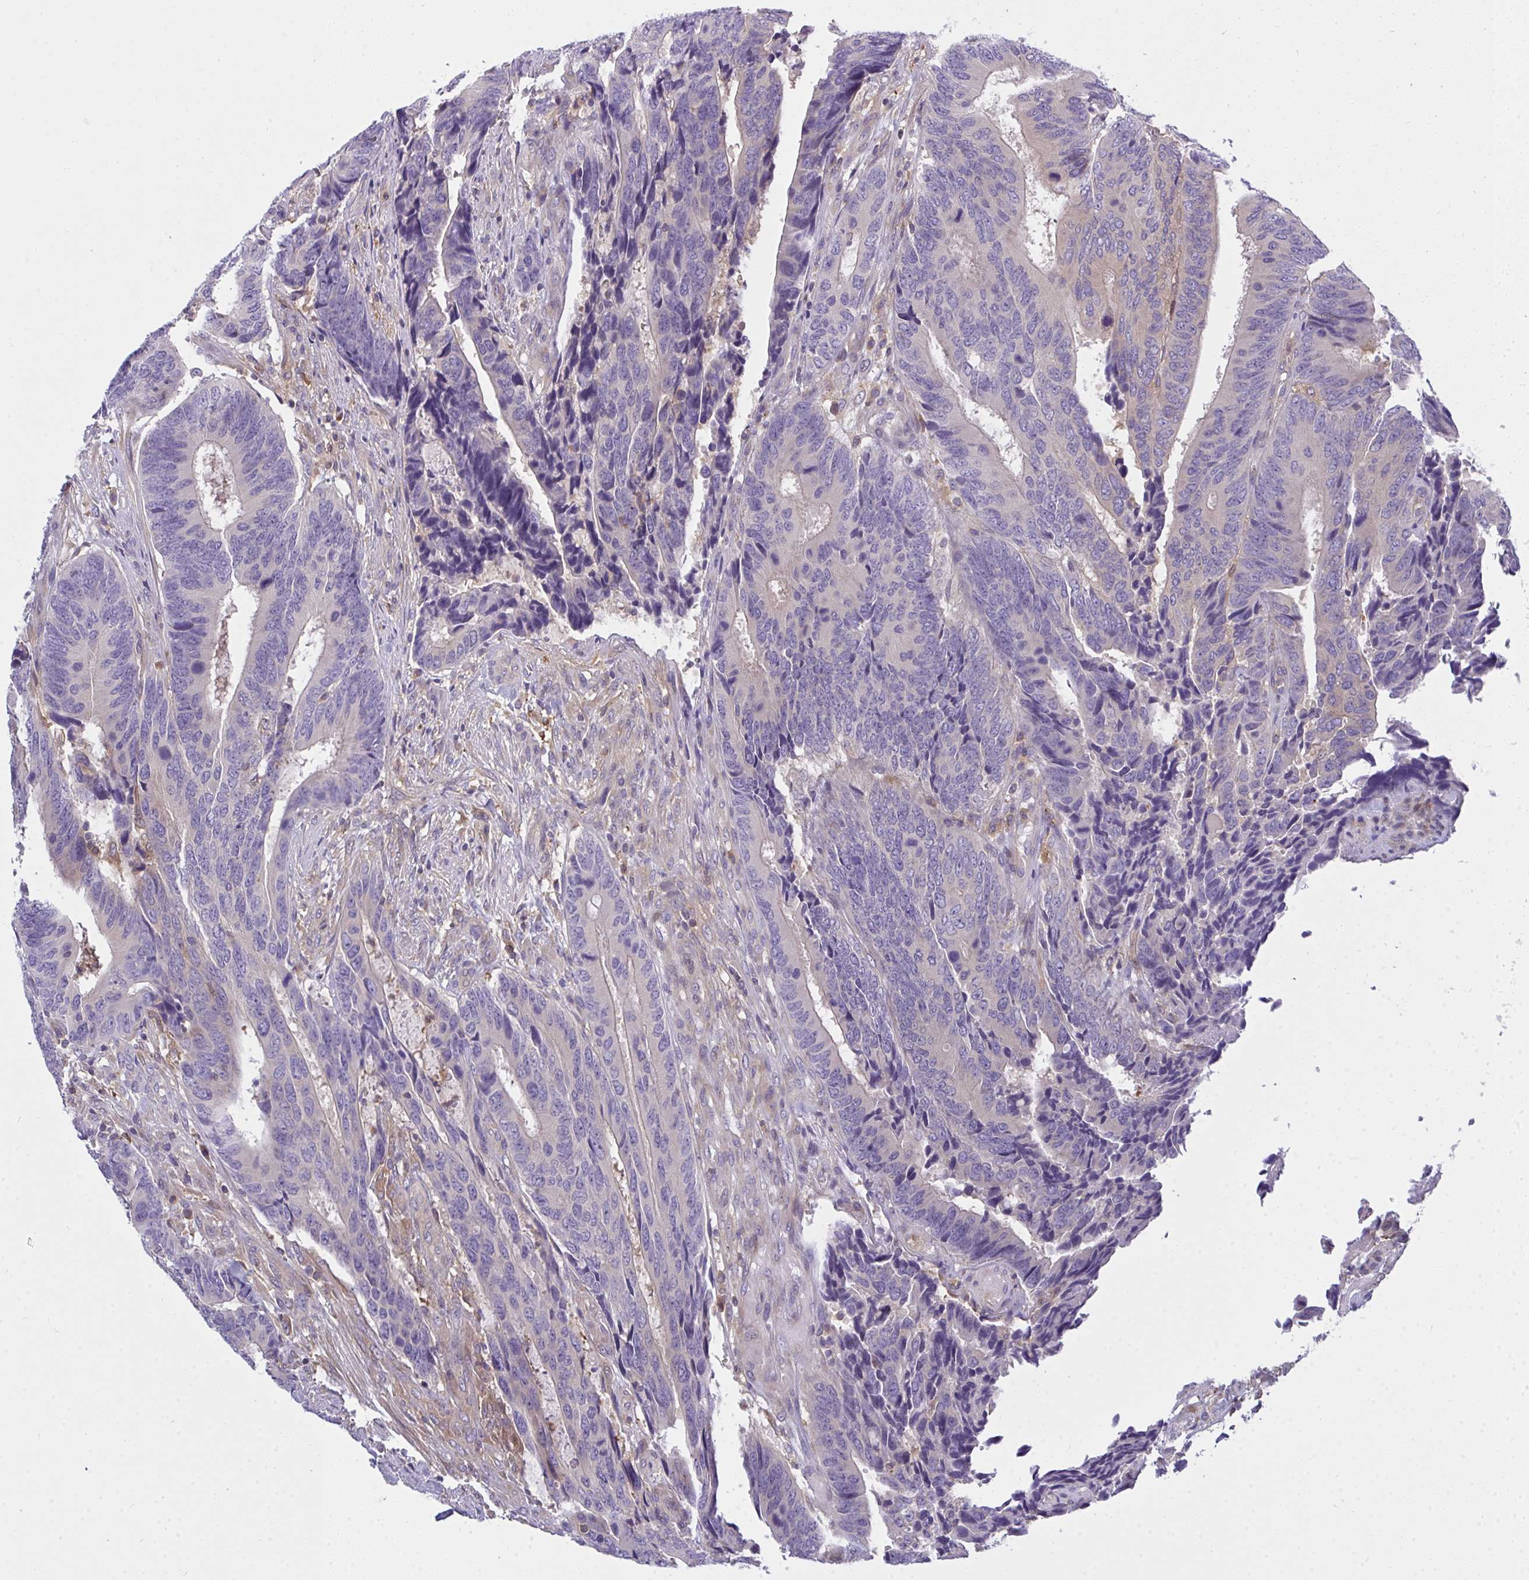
{"staining": {"intensity": "negative", "quantity": "none", "location": "none"}, "tissue": "colorectal cancer", "cell_type": "Tumor cells", "image_type": "cancer", "snomed": [{"axis": "morphology", "description": "Adenocarcinoma, NOS"}, {"axis": "topography", "description": "Colon"}], "caption": "The immunohistochemistry (IHC) micrograph has no significant staining in tumor cells of adenocarcinoma (colorectal) tissue.", "gene": "SLC30A6", "patient": {"sex": "male", "age": 87}}